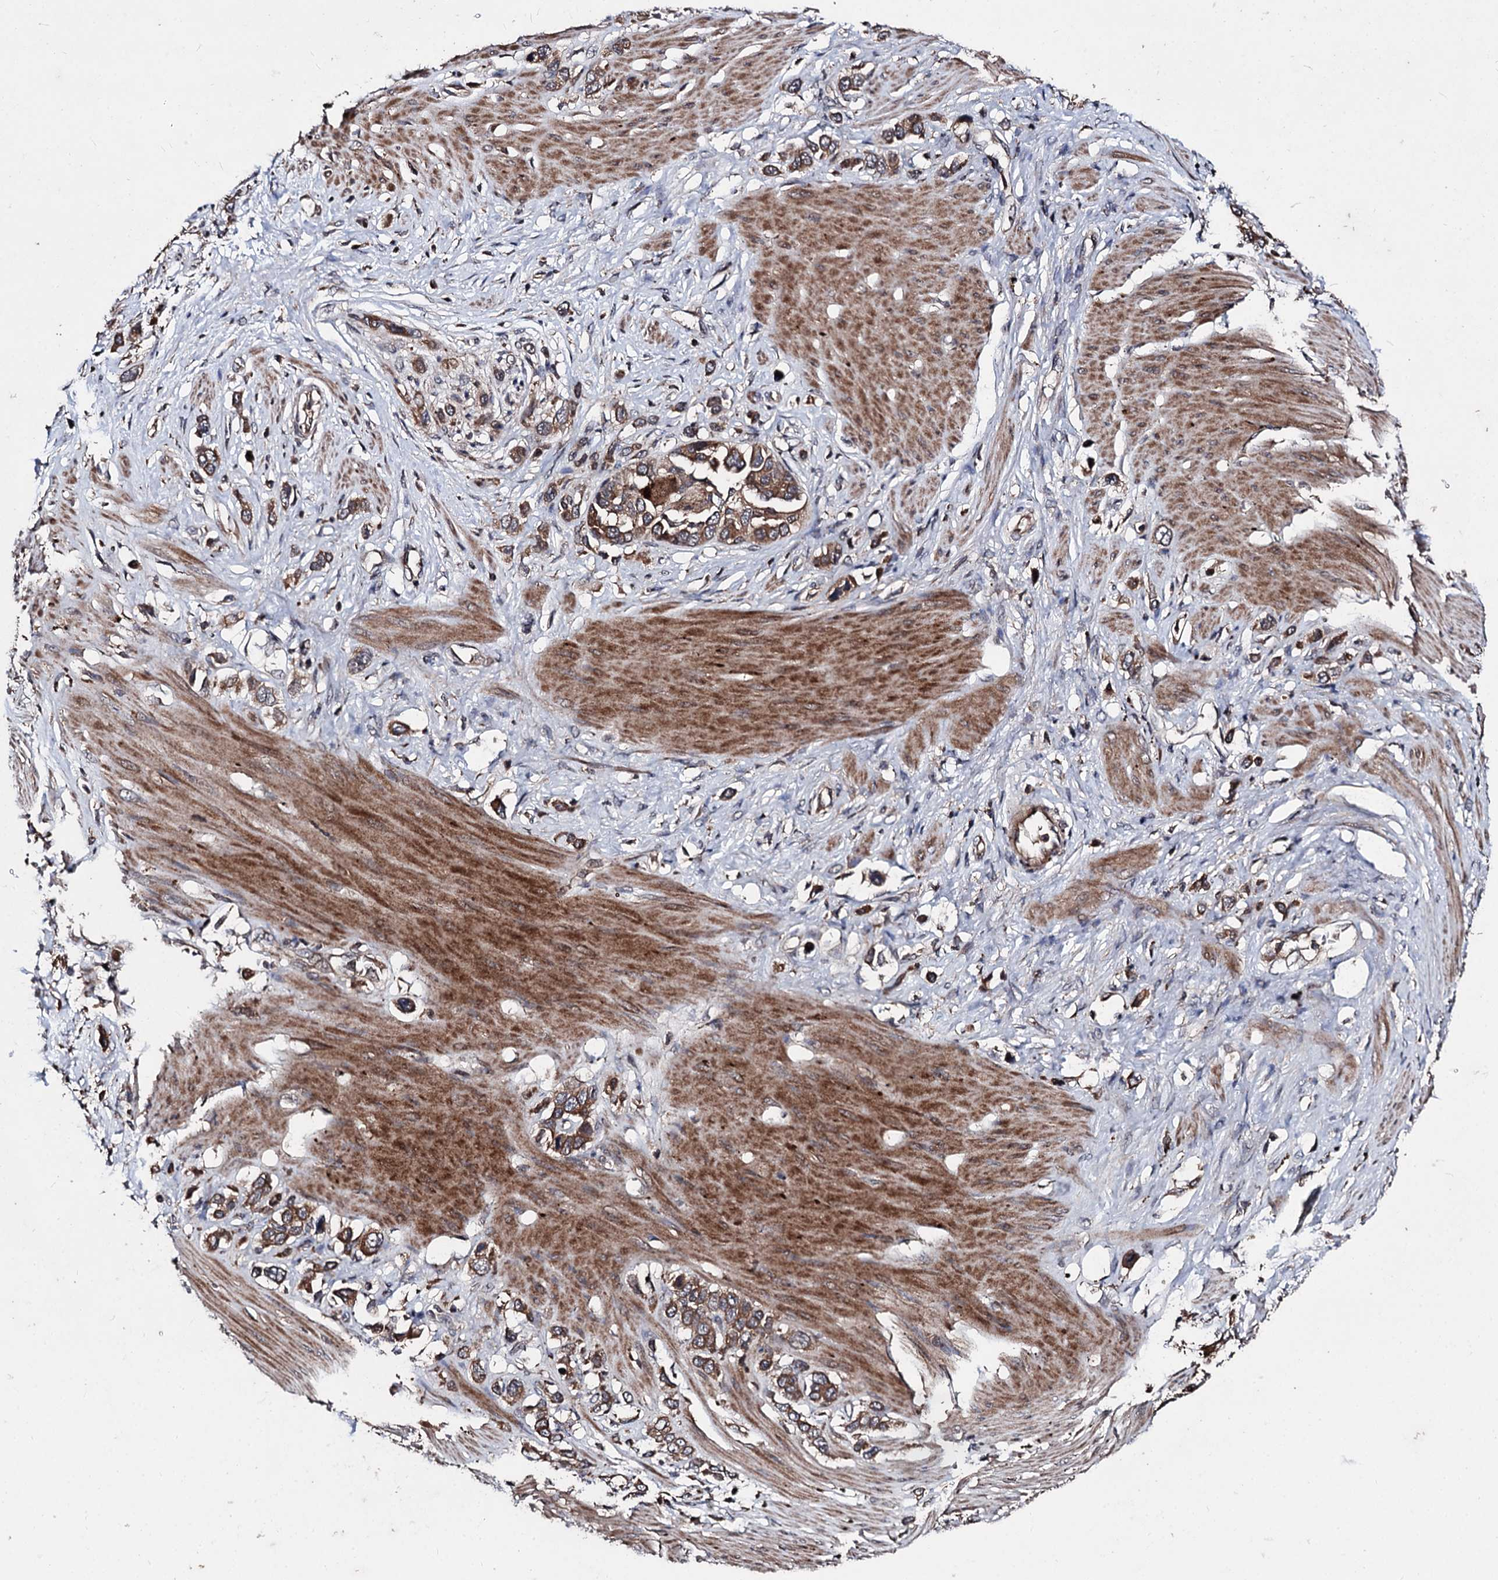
{"staining": {"intensity": "moderate", "quantity": ">75%", "location": "cytoplasmic/membranous"}, "tissue": "stomach cancer", "cell_type": "Tumor cells", "image_type": "cancer", "snomed": [{"axis": "morphology", "description": "Adenocarcinoma, NOS"}, {"axis": "morphology", "description": "Adenocarcinoma, High grade"}, {"axis": "topography", "description": "Stomach, upper"}, {"axis": "topography", "description": "Stomach, lower"}], "caption": "A high-resolution image shows IHC staining of stomach cancer, which displays moderate cytoplasmic/membranous staining in about >75% of tumor cells.", "gene": "BCL2L2", "patient": {"sex": "female", "age": 65}}